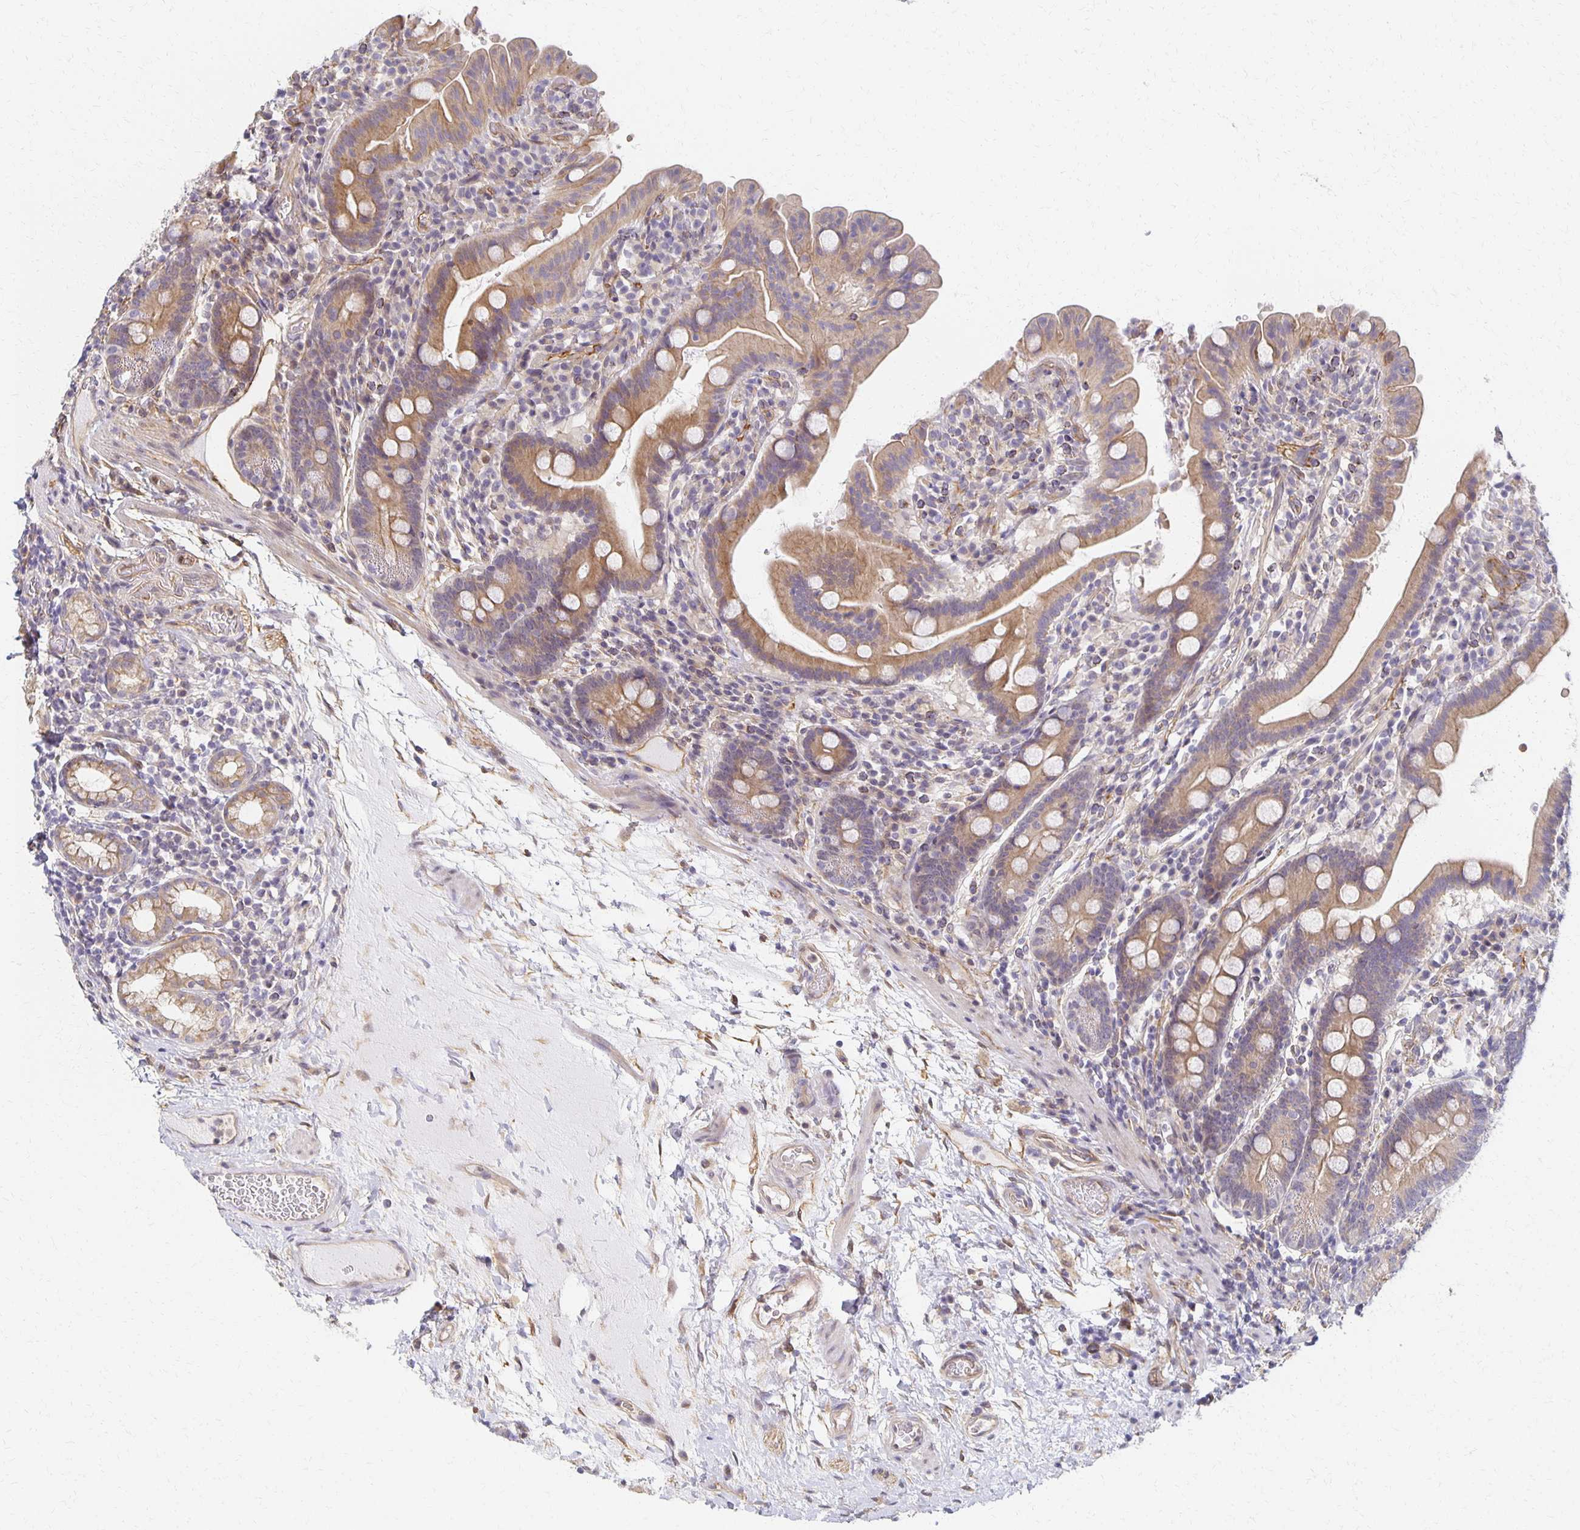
{"staining": {"intensity": "moderate", "quantity": ">75%", "location": "cytoplasmic/membranous"}, "tissue": "small intestine", "cell_type": "Glandular cells", "image_type": "normal", "snomed": [{"axis": "morphology", "description": "Normal tissue, NOS"}, {"axis": "topography", "description": "Small intestine"}], "caption": "An IHC micrograph of unremarkable tissue is shown. Protein staining in brown shows moderate cytoplasmic/membranous positivity in small intestine within glandular cells. (Stains: DAB in brown, nuclei in blue, Microscopy: brightfield microscopy at high magnification).", "gene": "SORL1", "patient": {"sex": "male", "age": 26}}